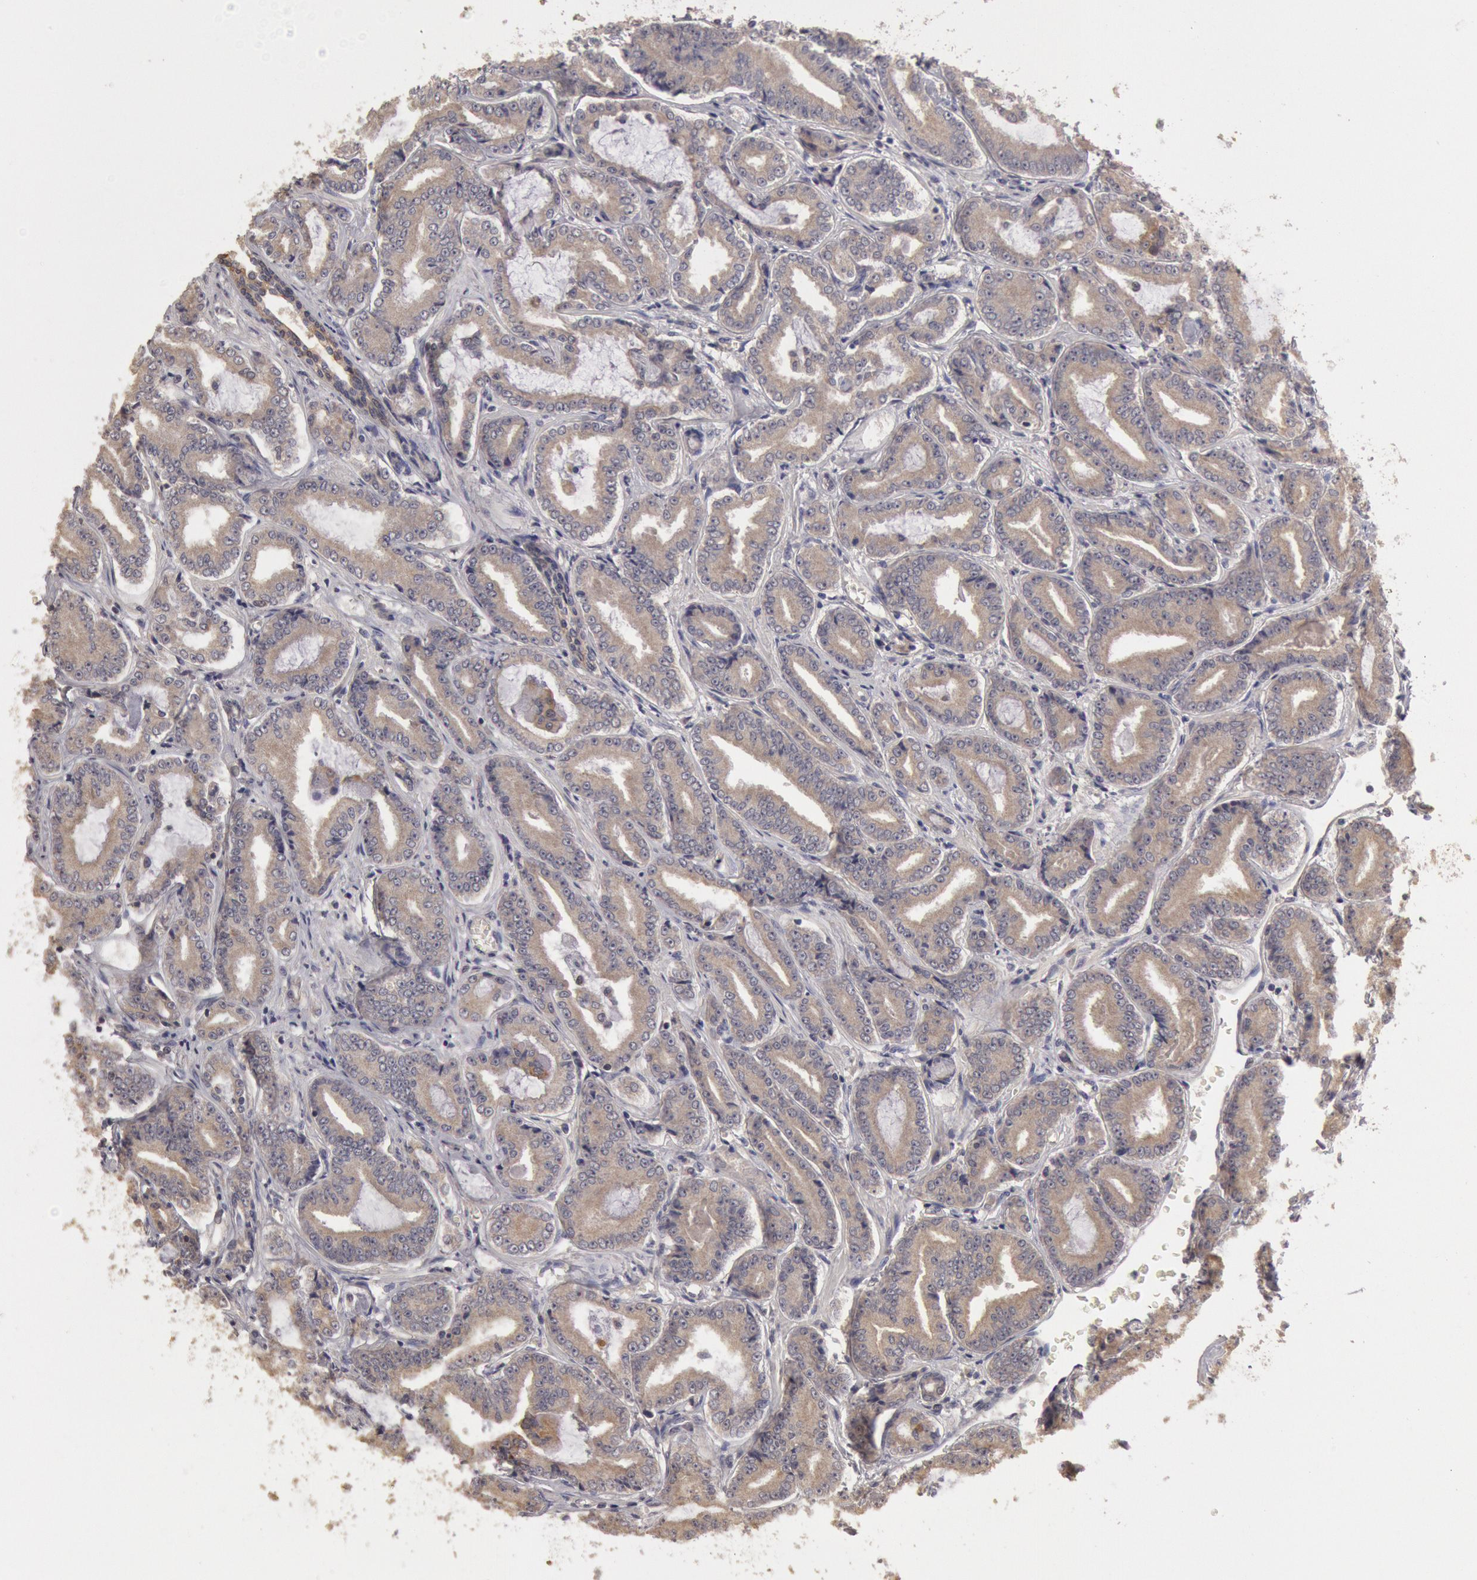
{"staining": {"intensity": "weak", "quantity": ">75%", "location": "cytoplasmic/membranous"}, "tissue": "prostate cancer", "cell_type": "Tumor cells", "image_type": "cancer", "snomed": [{"axis": "morphology", "description": "Adenocarcinoma, Low grade"}, {"axis": "topography", "description": "Prostate"}], "caption": "Human prostate low-grade adenocarcinoma stained for a protein (brown) shows weak cytoplasmic/membranous positive expression in about >75% of tumor cells.", "gene": "ZFP36L1", "patient": {"sex": "male", "age": 65}}